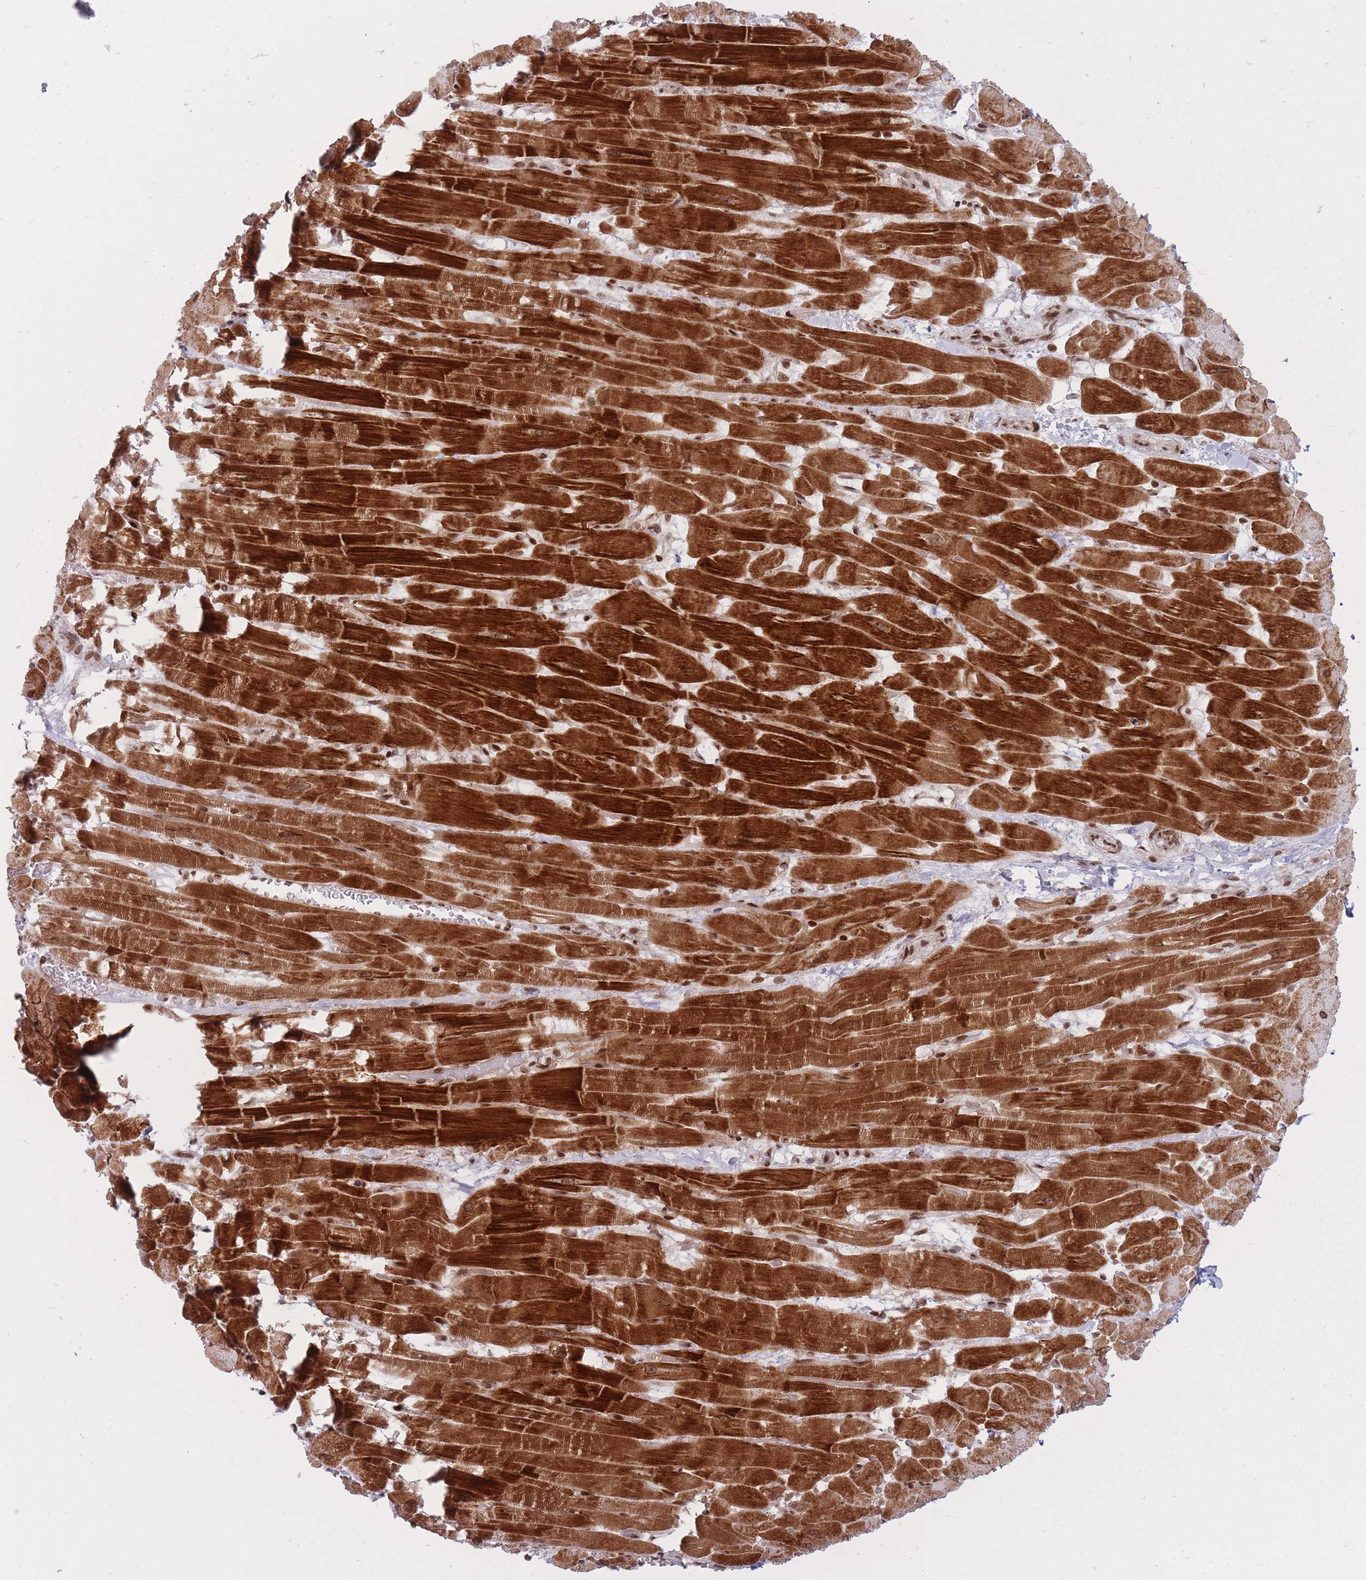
{"staining": {"intensity": "strong", "quantity": "25%-75%", "location": "cytoplasmic/membranous,nuclear"}, "tissue": "heart muscle", "cell_type": "Cardiomyocytes", "image_type": "normal", "snomed": [{"axis": "morphology", "description": "Normal tissue, NOS"}, {"axis": "topography", "description": "Heart"}], "caption": "DAB immunohistochemical staining of normal human heart muscle displays strong cytoplasmic/membranous,nuclear protein positivity in about 25%-75% of cardiomyocytes.", "gene": "TMC6", "patient": {"sex": "male", "age": 37}}